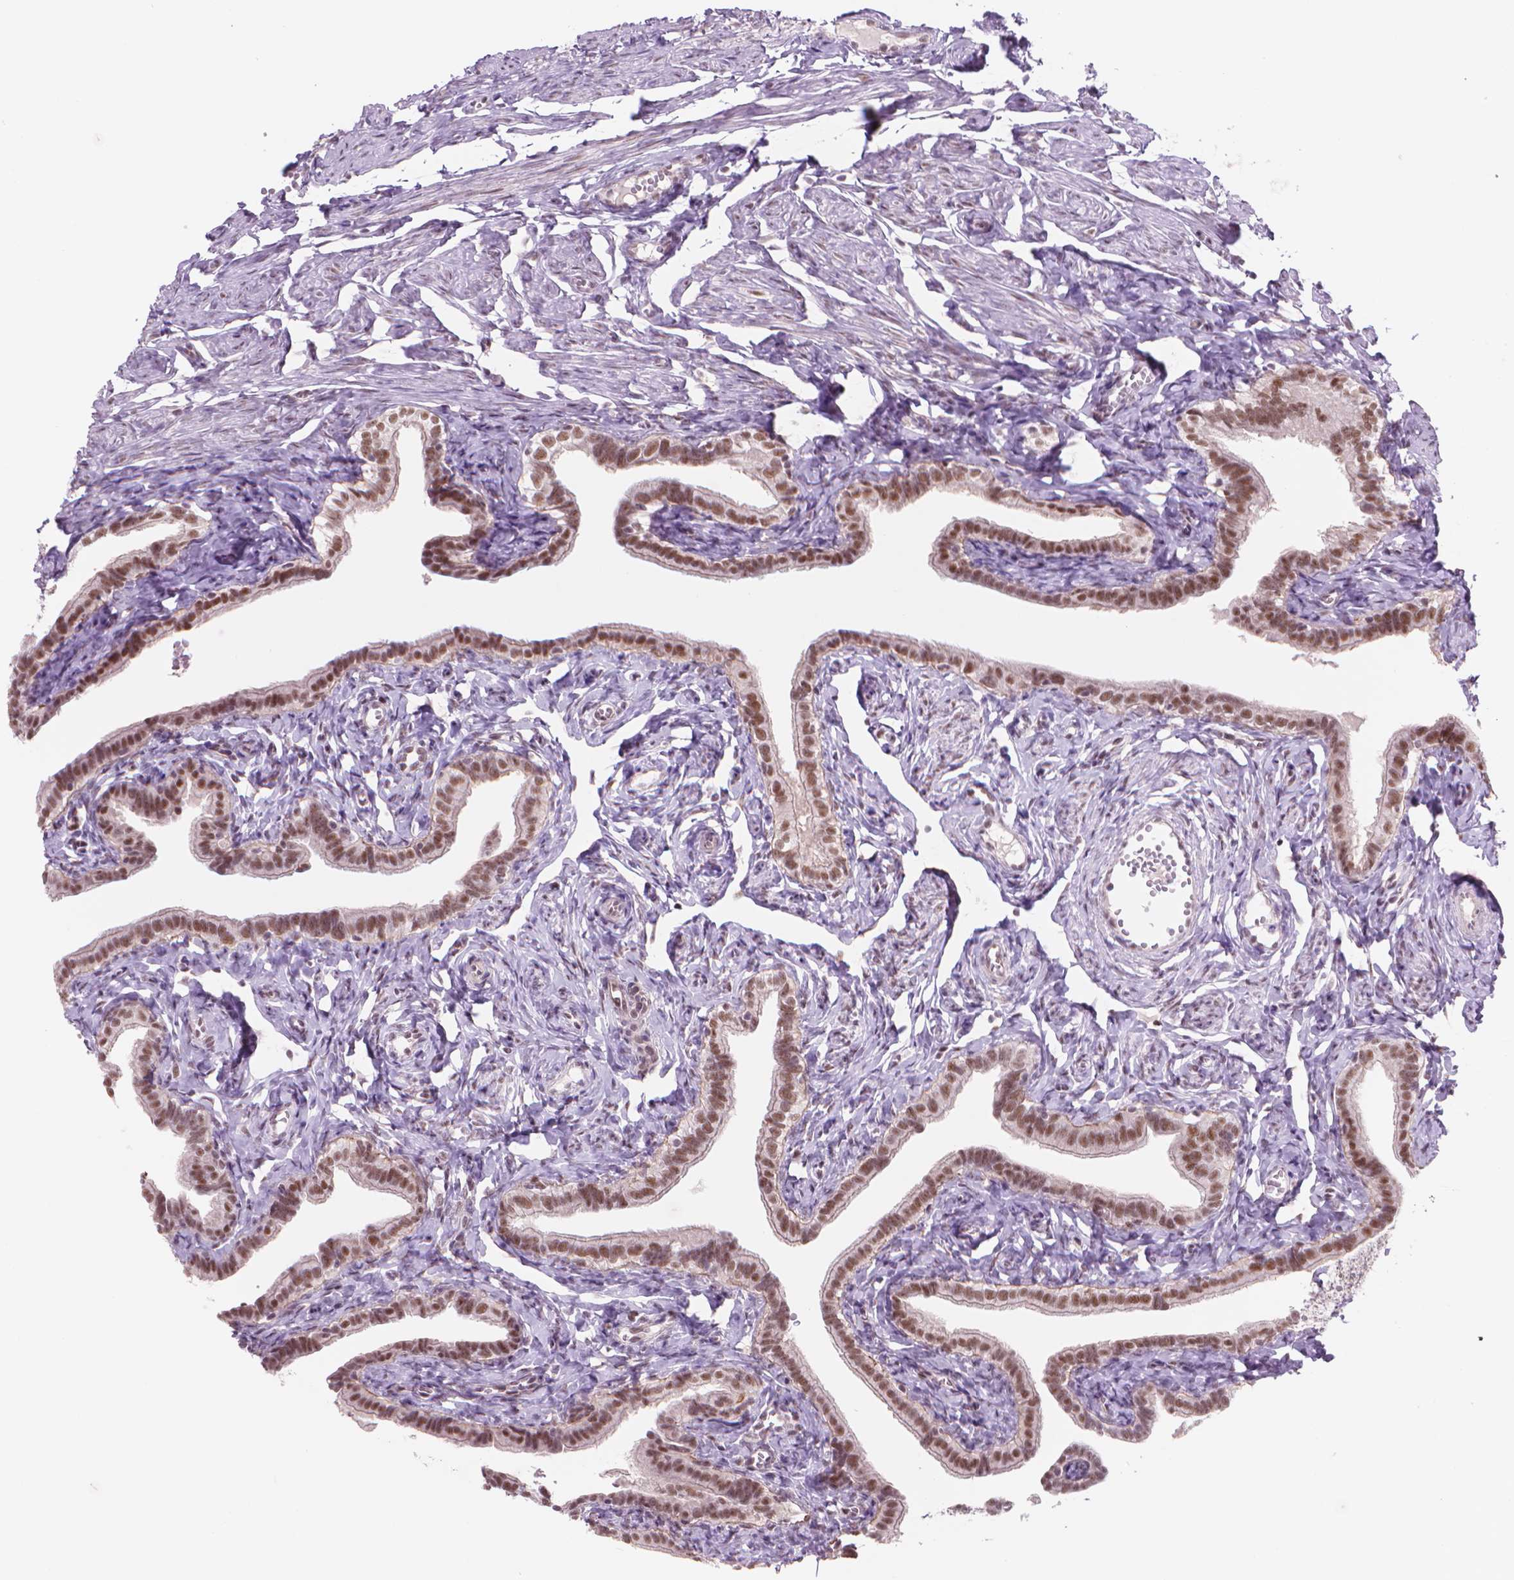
{"staining": {"intensity": "strong", "quantity": ">75%", "location": "nuclear"}, "tissue": "fallopian tube", "cell_type": "Glandular cells", "image_type": "normal", "snomed": [{"axis": "morphology", "description": "Normal tissue, NOS"}, {"axis": "topography", "description": "Fallopian tube"}], "caption": "This histopathology image exhibits immunohistochemistry (IHC) staining of unremarkable fallopian tube, with high strong nuclear positivity in approximately >75% of glandular cells.", "gene": "POLR3D", "patient": {"sex": "female", "age": 41}}